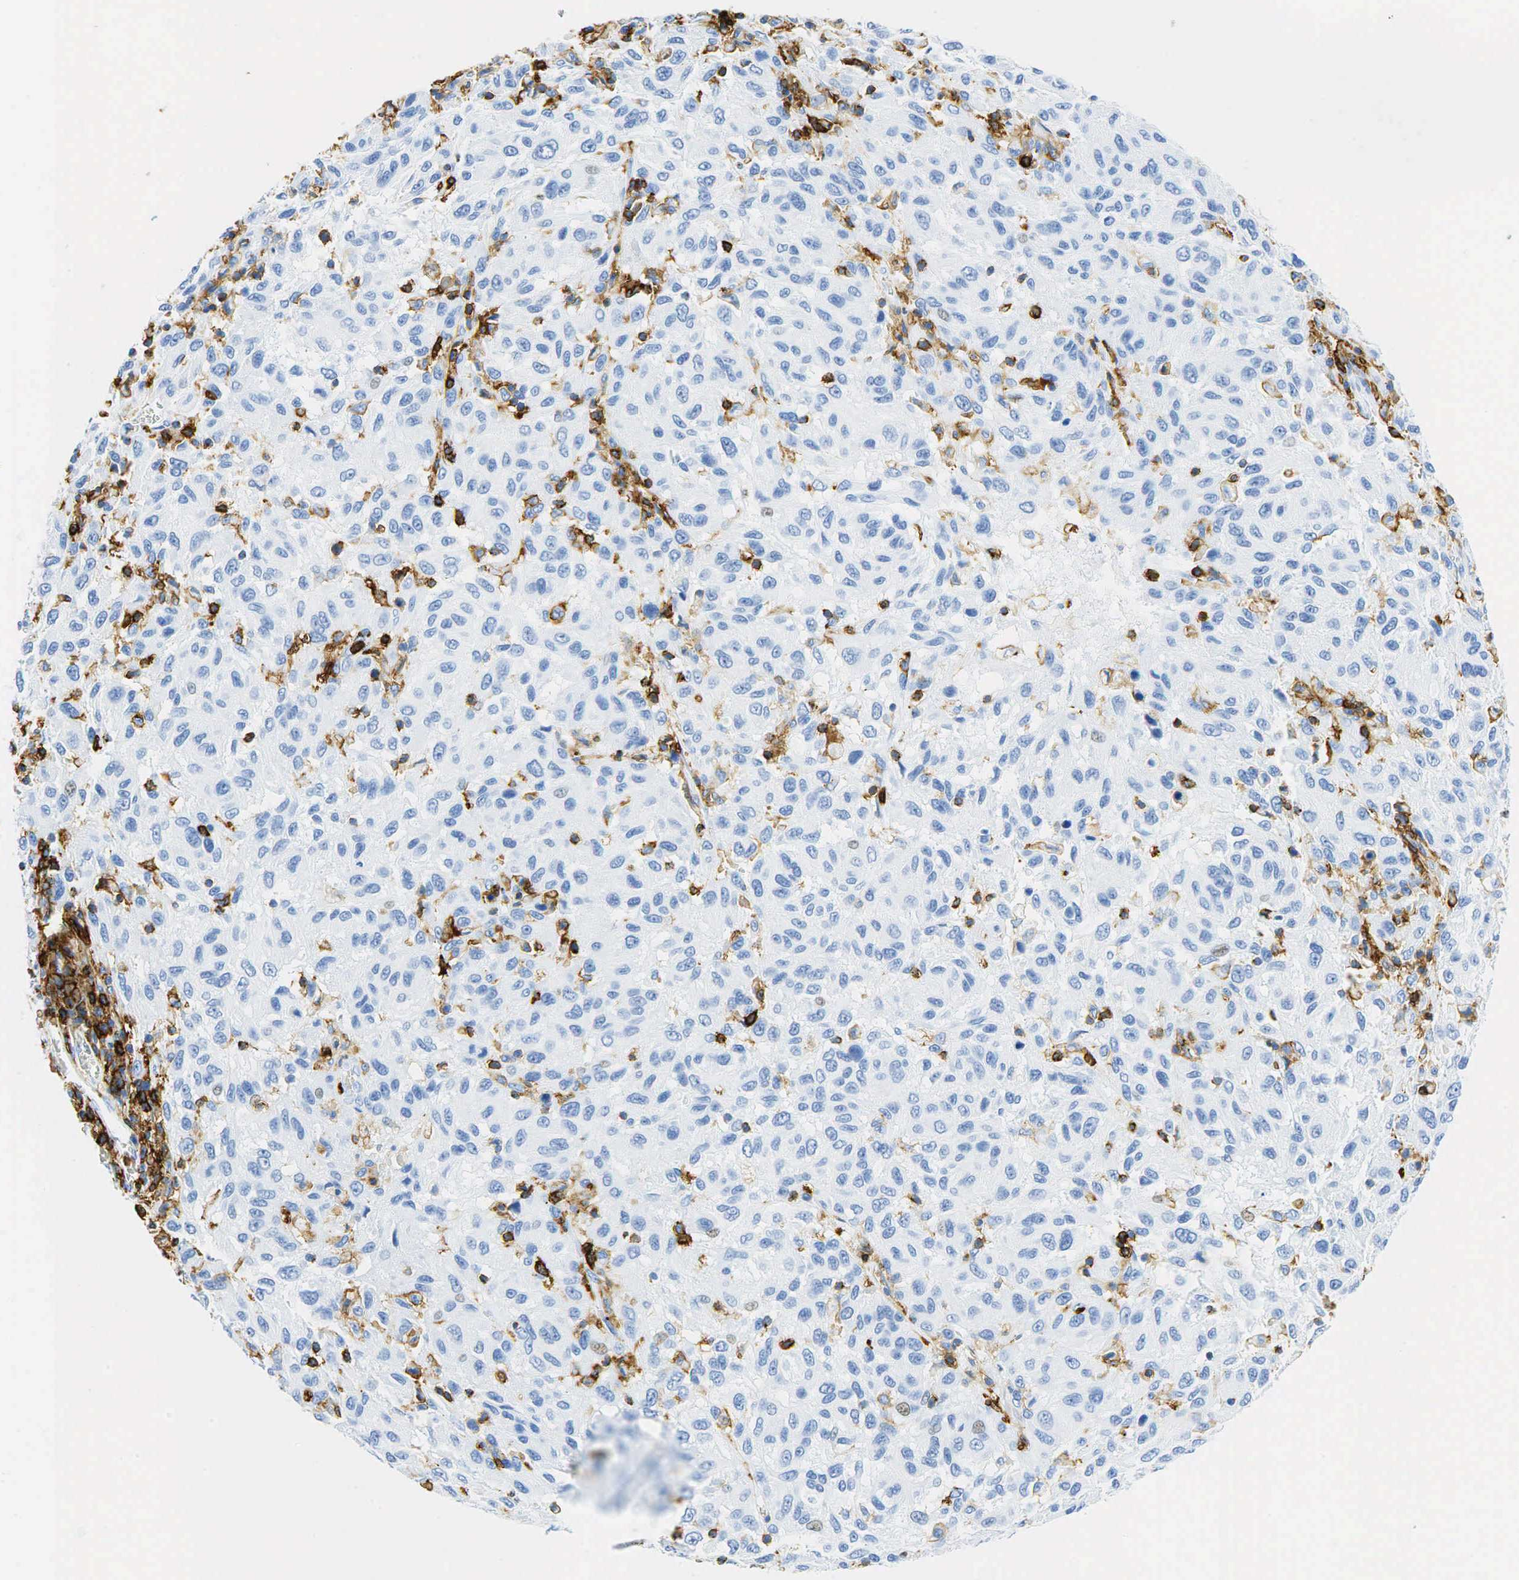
{"staining": {"intensity": "negative", "quantity": "none", "location": "none"}, "tissue": "melanoma", "cell_type": "Tumor cells", "image_type": "cancer", "snomed": [{"axis": "morphology", "description": "Malignant melanoma, NOS"}, {"axis": "topography", "description": "Skin"}], "caption": "The micrograph exhibits no staining of tumor cells in melanoma.", "gene": "PTPRC", "patient": {"sex": "female", "age": 77}}